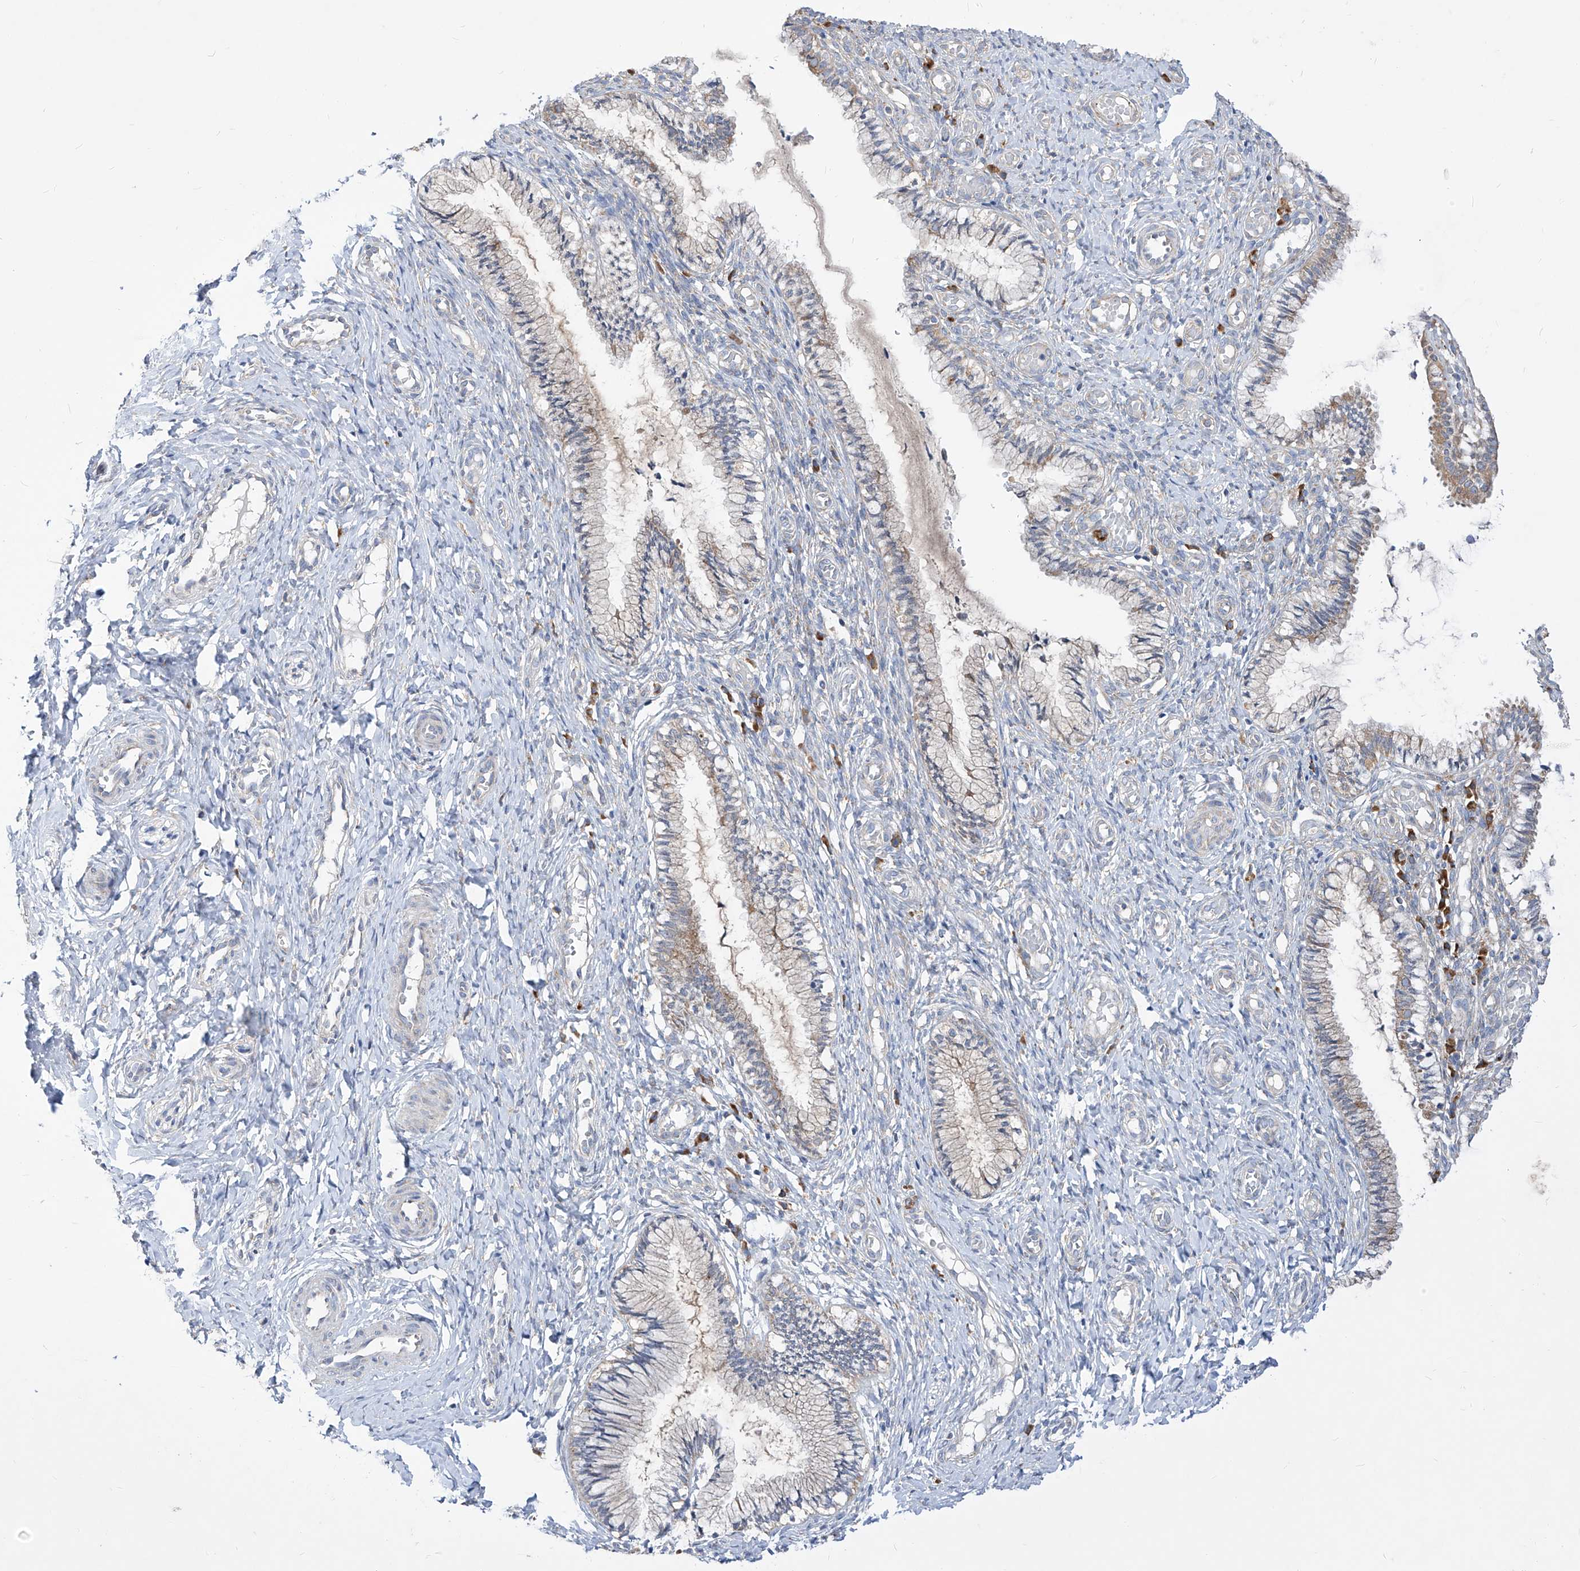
{"staining": {"intensity": "weak", "quantity": "25%-75%", "location": "cytoplasmic/membranous"}, "tissue": "cervix", "cell_type": "Glandular cells", "image_type": "normal", "snomed": [{"axis": "morphology", "description": "Normal tissue, NOS"}, {"axis": "topography", "description": "Cervix"}], "caption": "Immunohistochemical staining of normal human cervix exhibits 25%-75% levels of weak cytoplasmic/membranous protein expression in approximately 25%-75% of glandular cells. Nuclei are stained in blue.", "gene": "UFL1", "patient": {"sex": "female", "age": 27}}